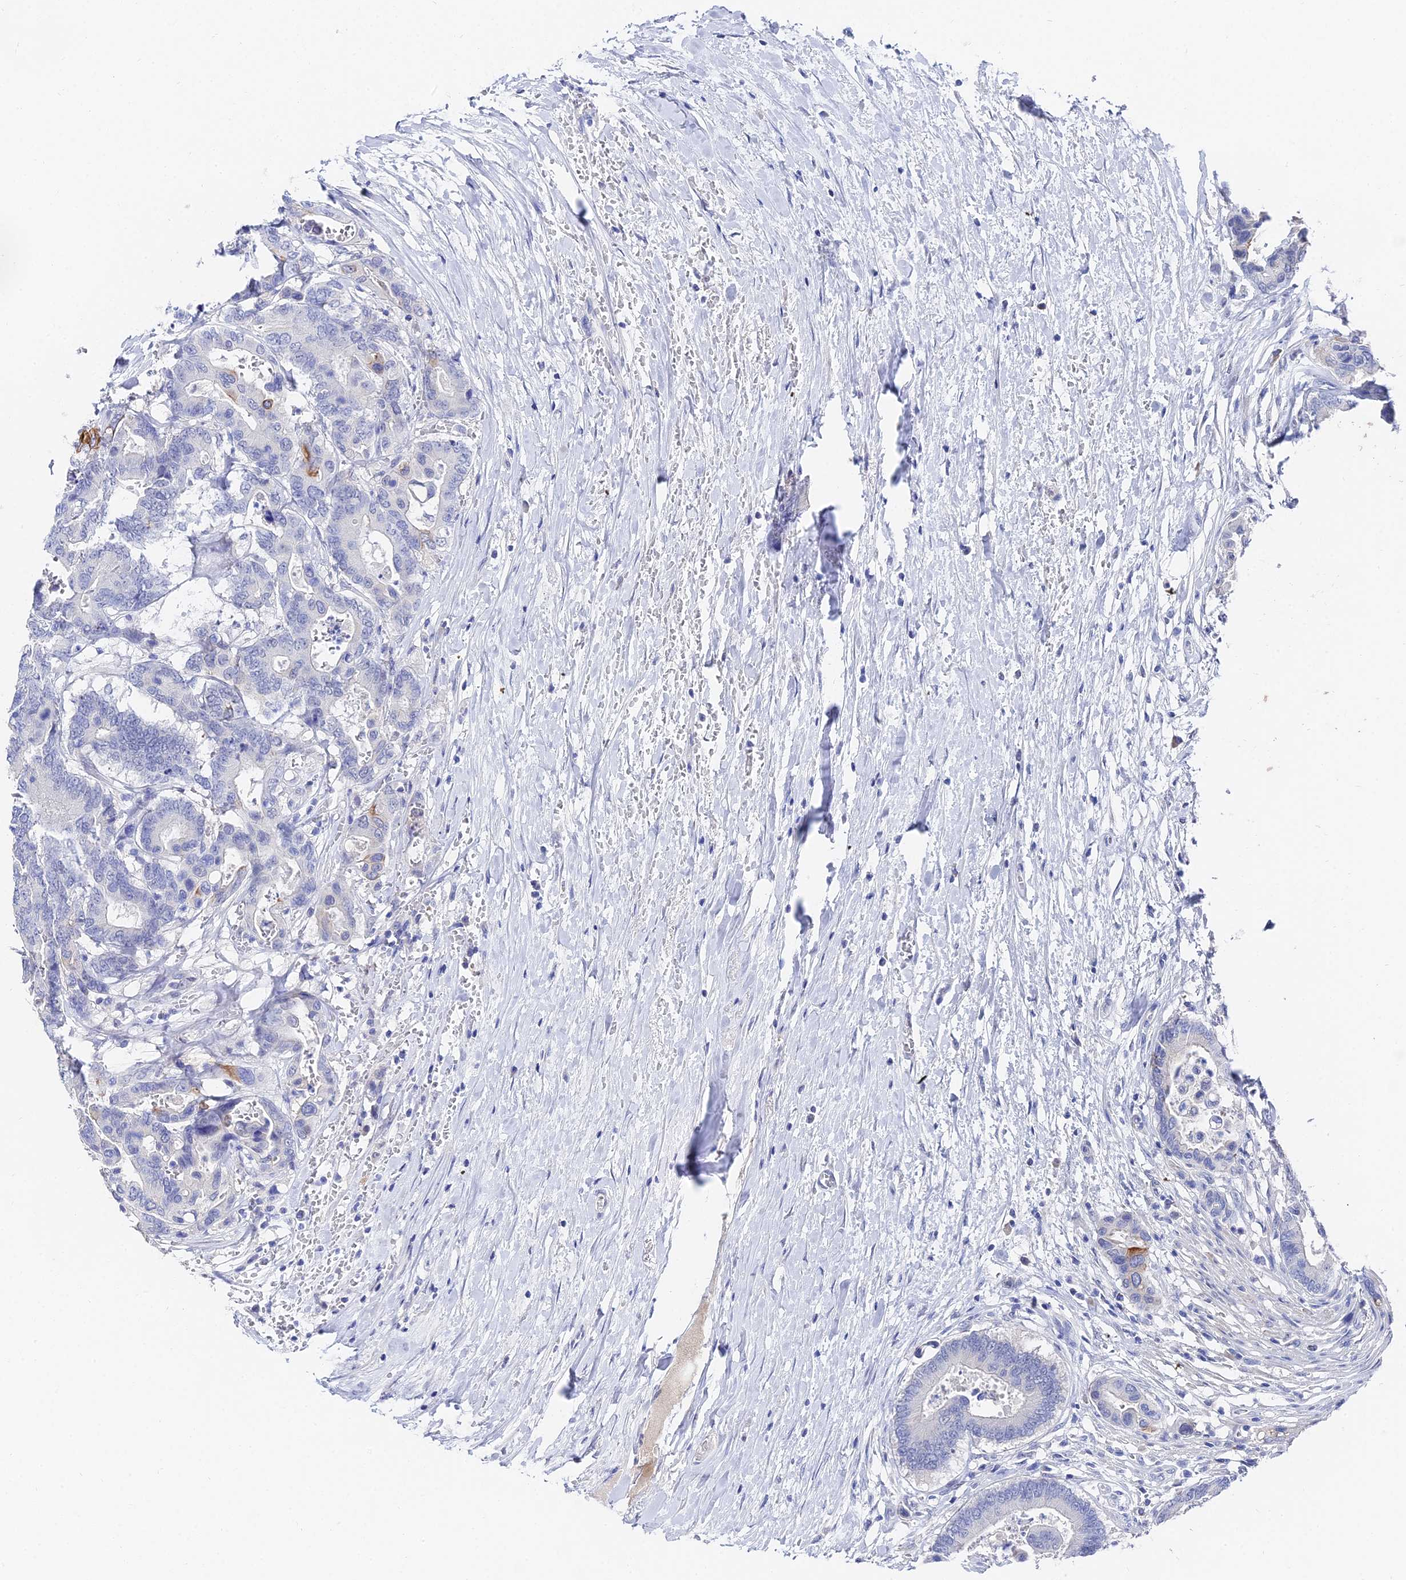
{"staining": {"intensity": "strong", "quantity": "<25%", "location": "cytoplasmic/membranous"}, "tissue": "colorectal cancer", "cell_type": "Tumor cells", "image_type": "cancer", "snomed": [{"axis": "morphology", "description": "Normal tissue, NOS"}, {"axis": "morphology", "description": "Adenocarcinoma, NOS"}, {"axis": "topography", "description": "Colon"}], "caption": "Immunohistochemical staining of colorectal adenocarcinoma shows medium levels of strong cytoplasmic/membranous protein expression in about <25% of tumor cells.", "gene": "KRT17", "patient": {"sex": "male", "age": 82}}